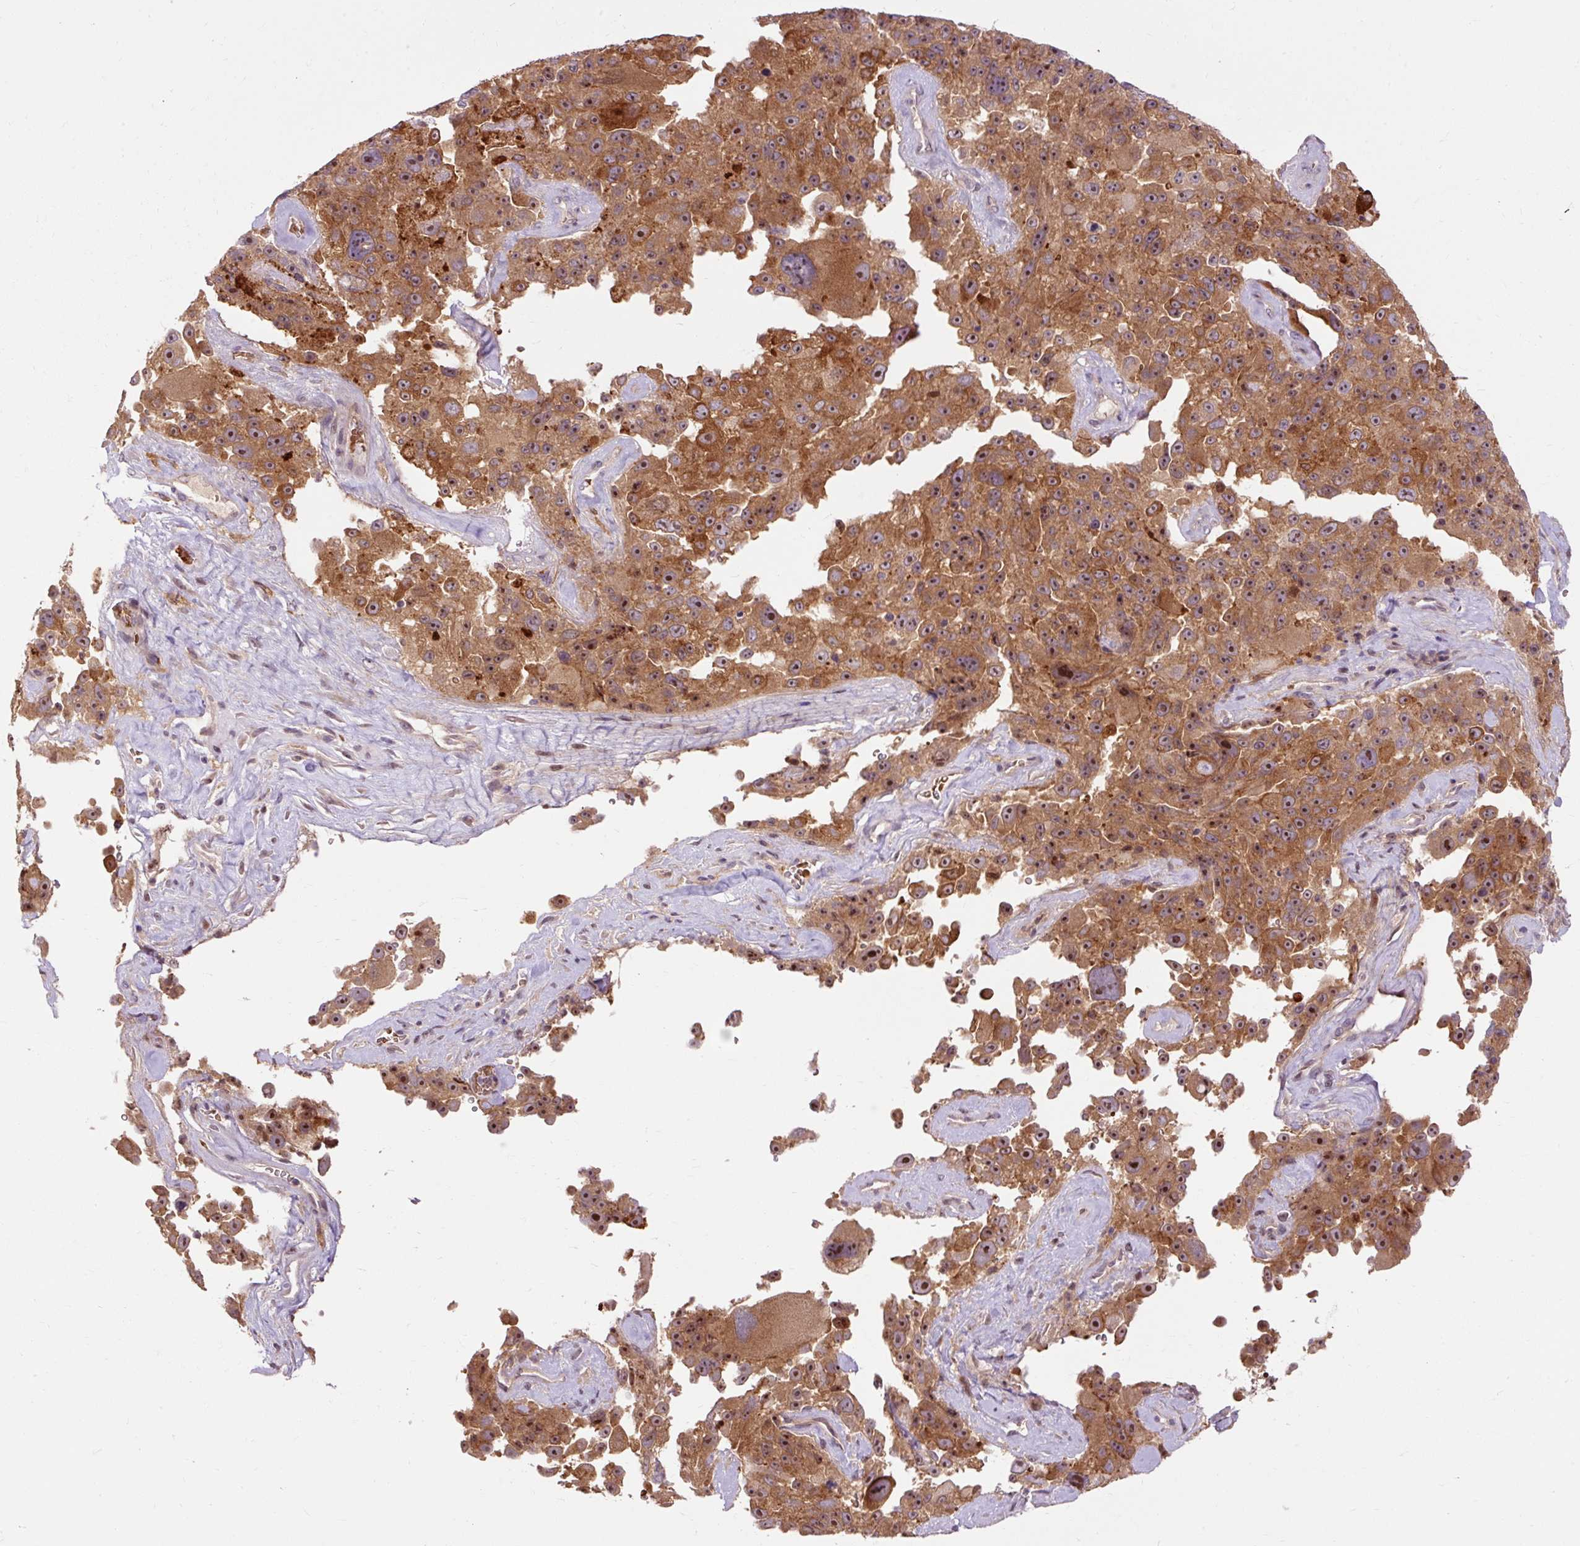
{"staining": {"intensity": "strong", "quantity": ">75%", "location": "cytoplasmic/membranous,nuclear"}, "tissue": "melanoma", "cell_type": "Tumor cells", "image_type": "cancer", "snomed": [{"axis": "morphology", "description": "Malignant melanoma, Metastatic site"}, {"axis": "topography", "description": "Lymph node"}], "caption": "Immunohistochemistry (IHC) image of neoplastic tissue: human malignant melanoma (metastatic site) stained using immunohistochemistry displays high levels of strong protein expression localized specifically in the cytoplasmic/membranous and nuclear of tumor cells, appearing as a cytoplasmic/membranous and nuclear brown color.", "gene": "CEBPZ", "patient": {"sex": "male", "age": 62}}